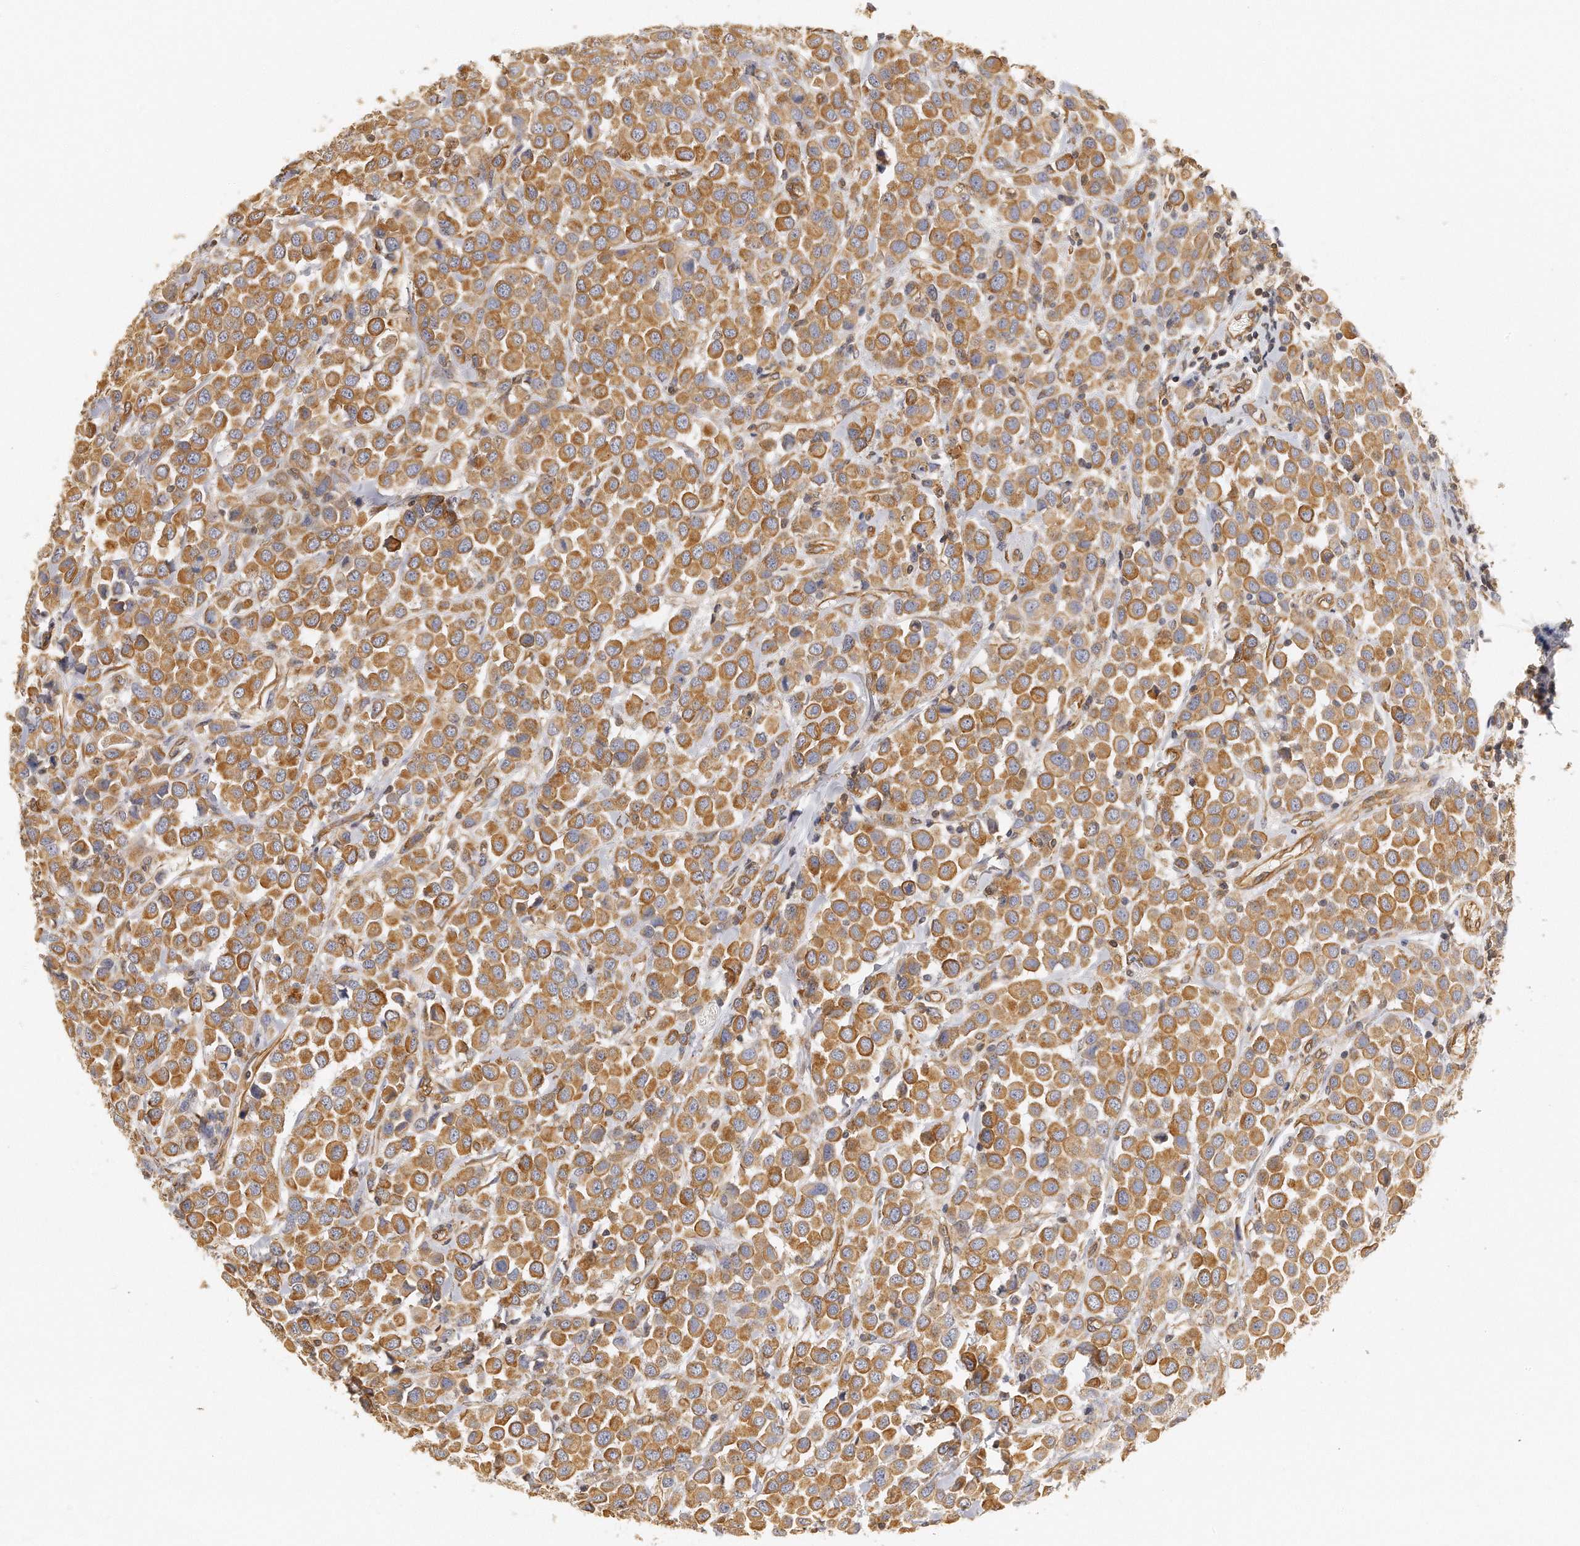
{"staining": {"intensity": "moderate", "quantity": ">75%", "location": "cytoplasmic/membranous"}, "tissue": "breast cancer", "cell_type": "Tumor cells", "image_type": "cancer", "snomed": [{"axis": "morphology", "description": "Duct carcinoma"}, {"axis": "topography", "description": "Breast"}], "caption": "About >75% of tumor cells in human breast cancer (intraductal carcinoma) show moderate cytoplasmic/membranous protein staining as visualized by brown immunohistochemical staining.", "gene": "CHST7", "patient": {"sex": "female", "age": 61}}